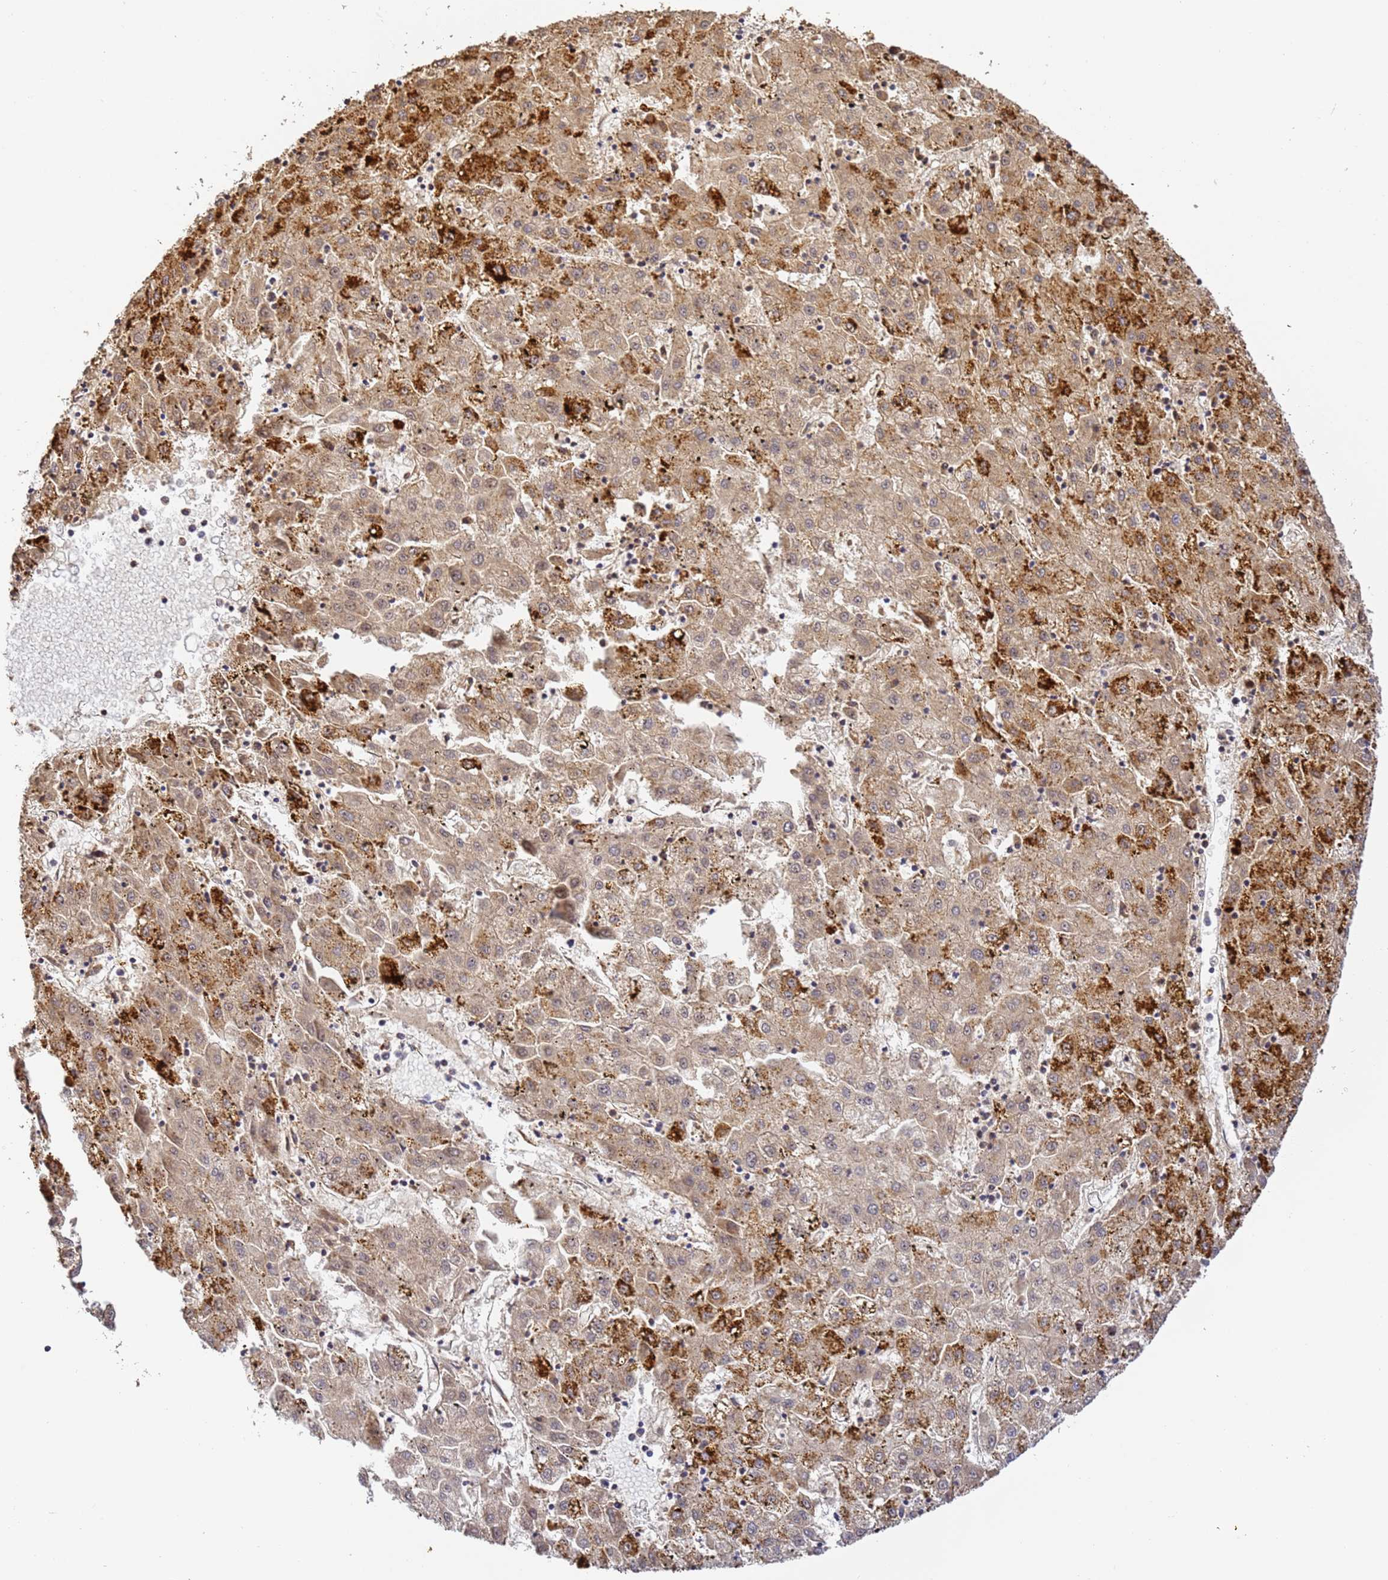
{"staining": {"intensity": "strong", "quantity": "25%-75%", "location": "cytoplasmic/membranous"}, "tissue": "liver cancer", "cell_type": "Tumor cells", "image_type": "cancer", "snomed": [{"axis": "morphology", "description": "Carcinoma, Hepatocellular, NOS"}, {"axis": "topography", "description": "Liver"}], "caption": "DAB immunohistochemical staining of liver cancer exhibits strong cytoplasmic/membranous protein positivity in approximately 25%-75% of tumor cells. The protein is stained brown, and the nuclei are stained in blue (DAB (3,3'-diaminobenzidine) IHC with brightfield microscopy, high magnification).", "gene": "FRG2C", "patient": {"sex": "male", "age": 72}}